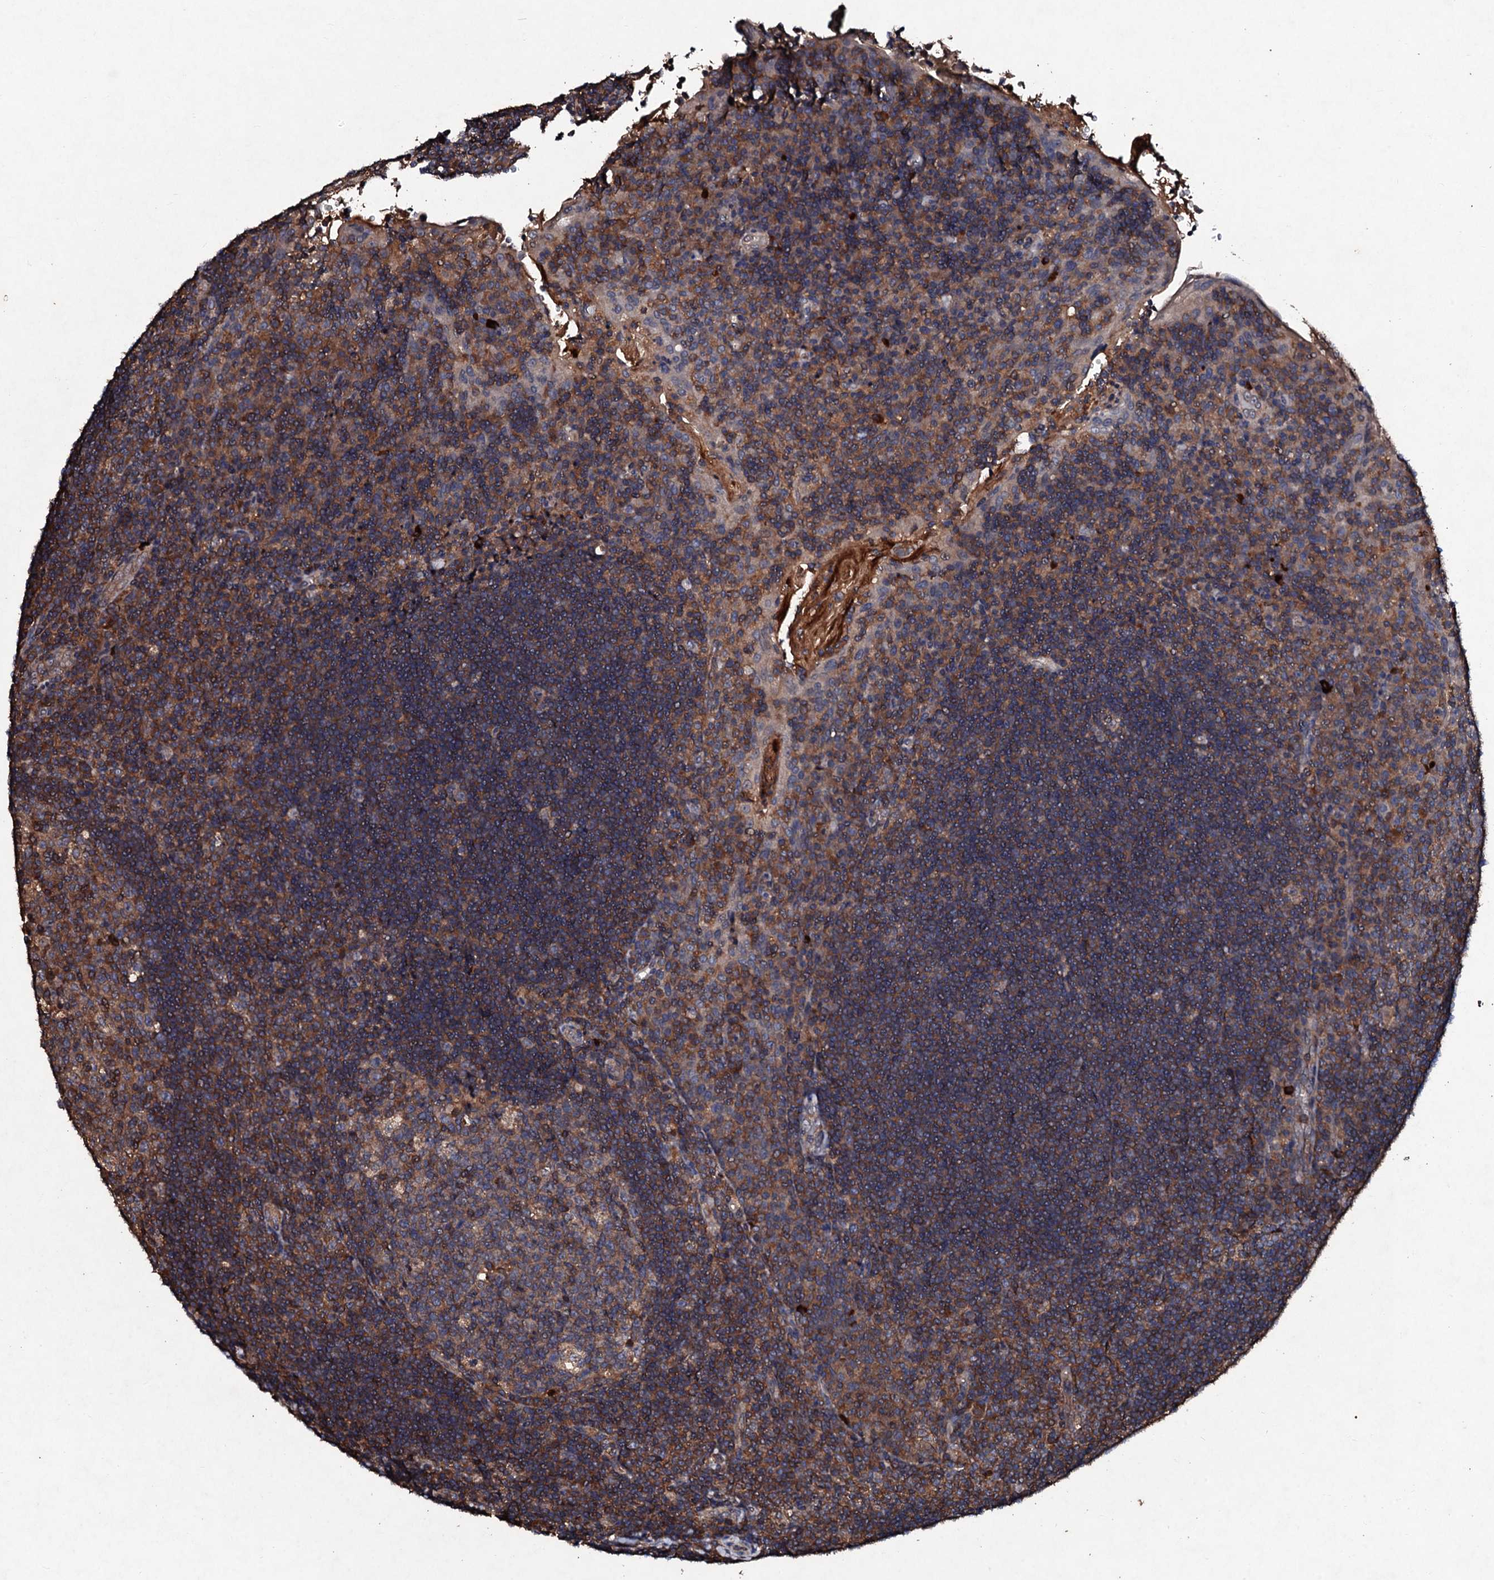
{"staining": {"intensity": "strong", "quantity": "<25%", "location": "cytoplasmic/membranous"}, "tissue": "tonsil", "cell_type": "Germinal center cells", "image_type": "normal", "snomed": [{"axis": "morphology", "description": "Normal tissue, NOS"}, {"axis": "topography", "description": "Tonsil"}], "caption": "Immunohistochemical staining of unremarkable tonsil demonstrates strong cytoplasmic/membranous protein staining in approximately <25% of germinal center cells.", "gene": "KERA", "patient": {"sex": "male", "age": 17}}